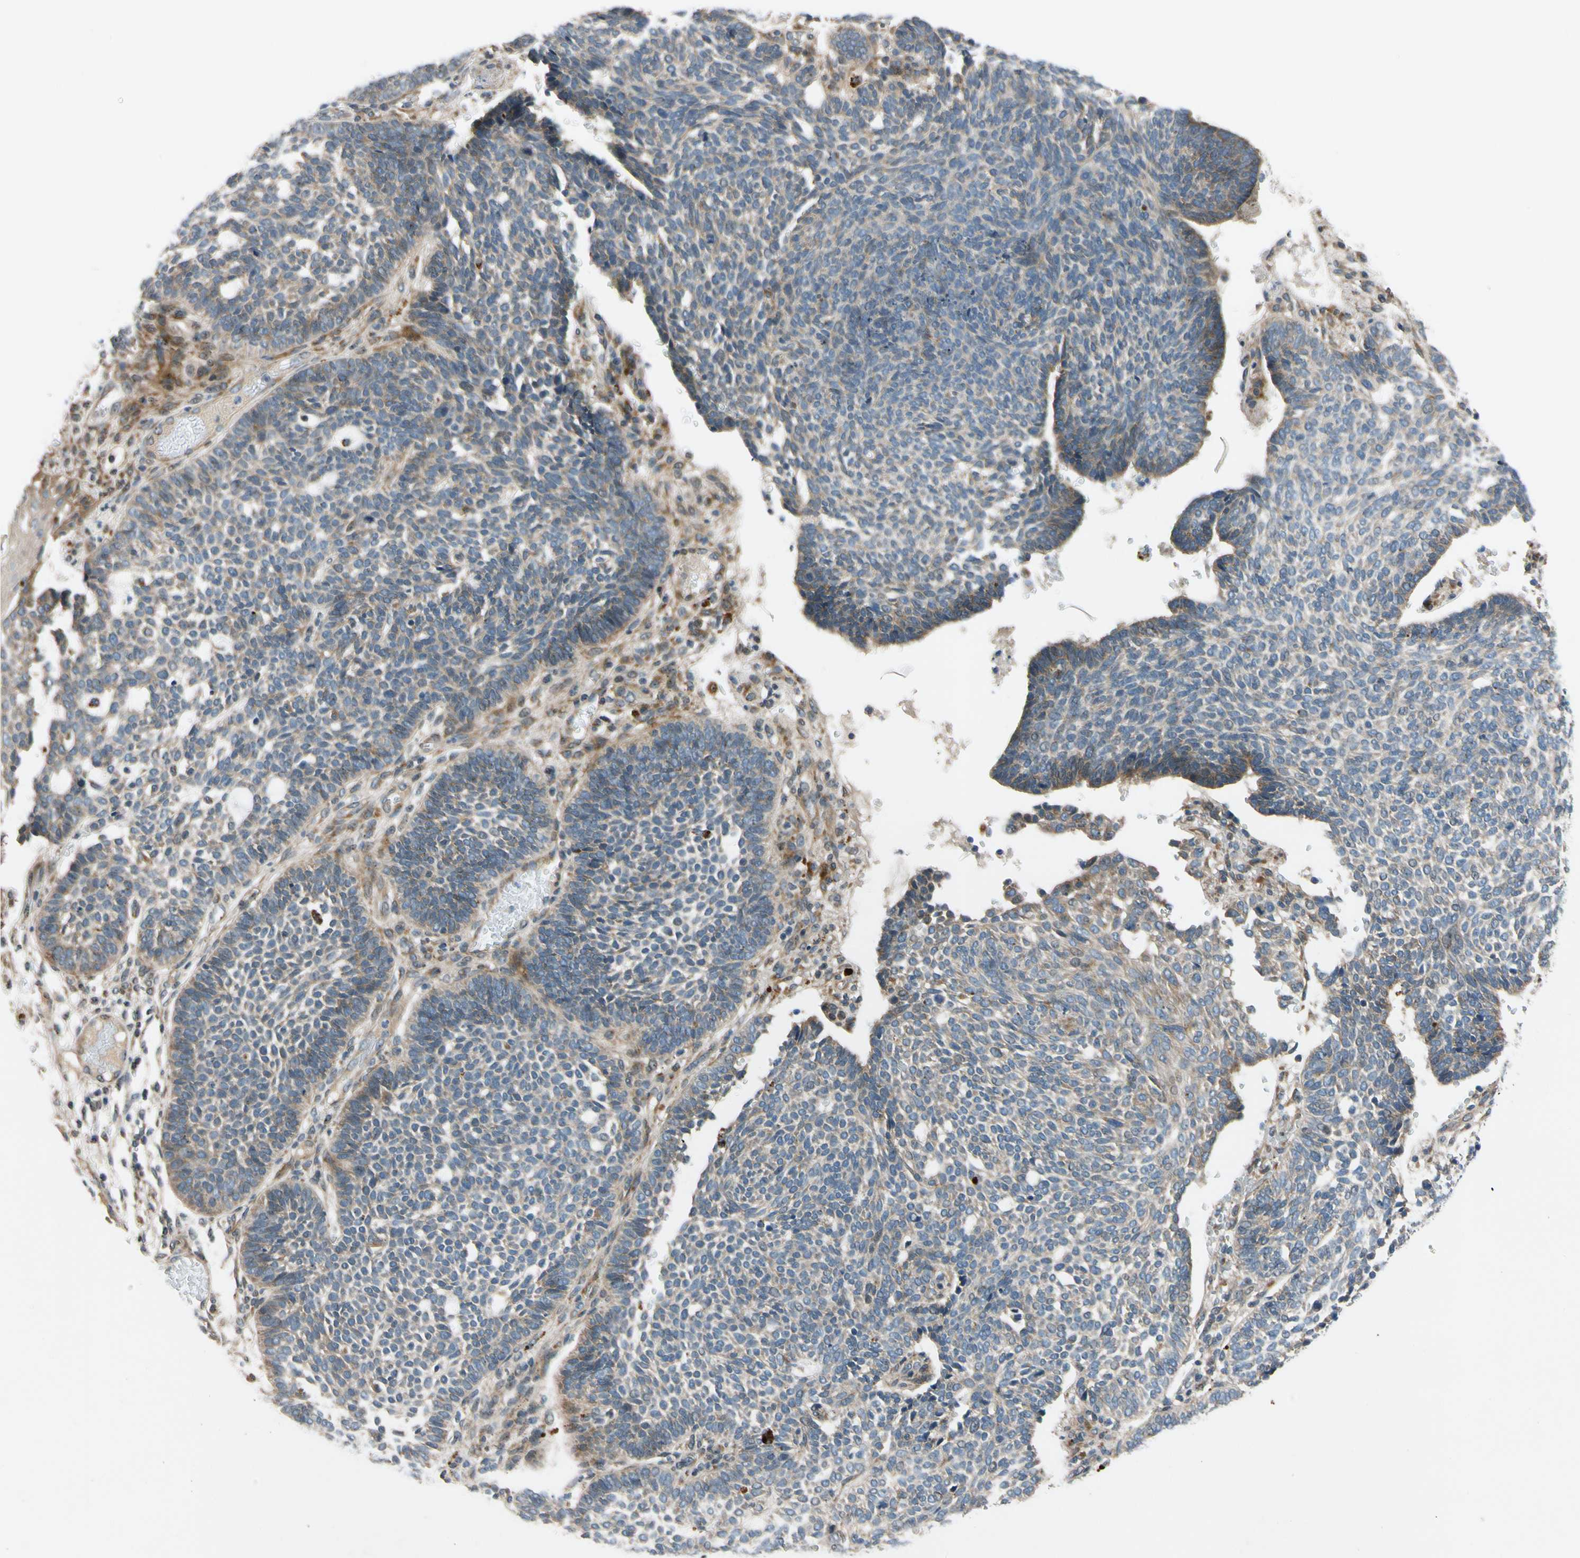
{"staining": {"intensity": "weak", "quantity": ">75%", "location": "cytoplasmic/membranous"}, "tissue": "skin cancer", "cell_type": "Tumor cells", "image_type": "cancer", "snomed": [{"axis": "morphology", "description": "Normal tissue, NOS"}, {"axis": "morphology", "description": "Basal cell carcinoma"}, {"axis": "topography", "description": "Skin"}], "caption": "Human basal cell carcinoma (skin) stained for a protein (brown) reveals weak cytoplasmic/membranous positive staining in approximately >75% of tumor cells.", "gene": "MST1R", "patient": {"sex": "male", "age": 87}}